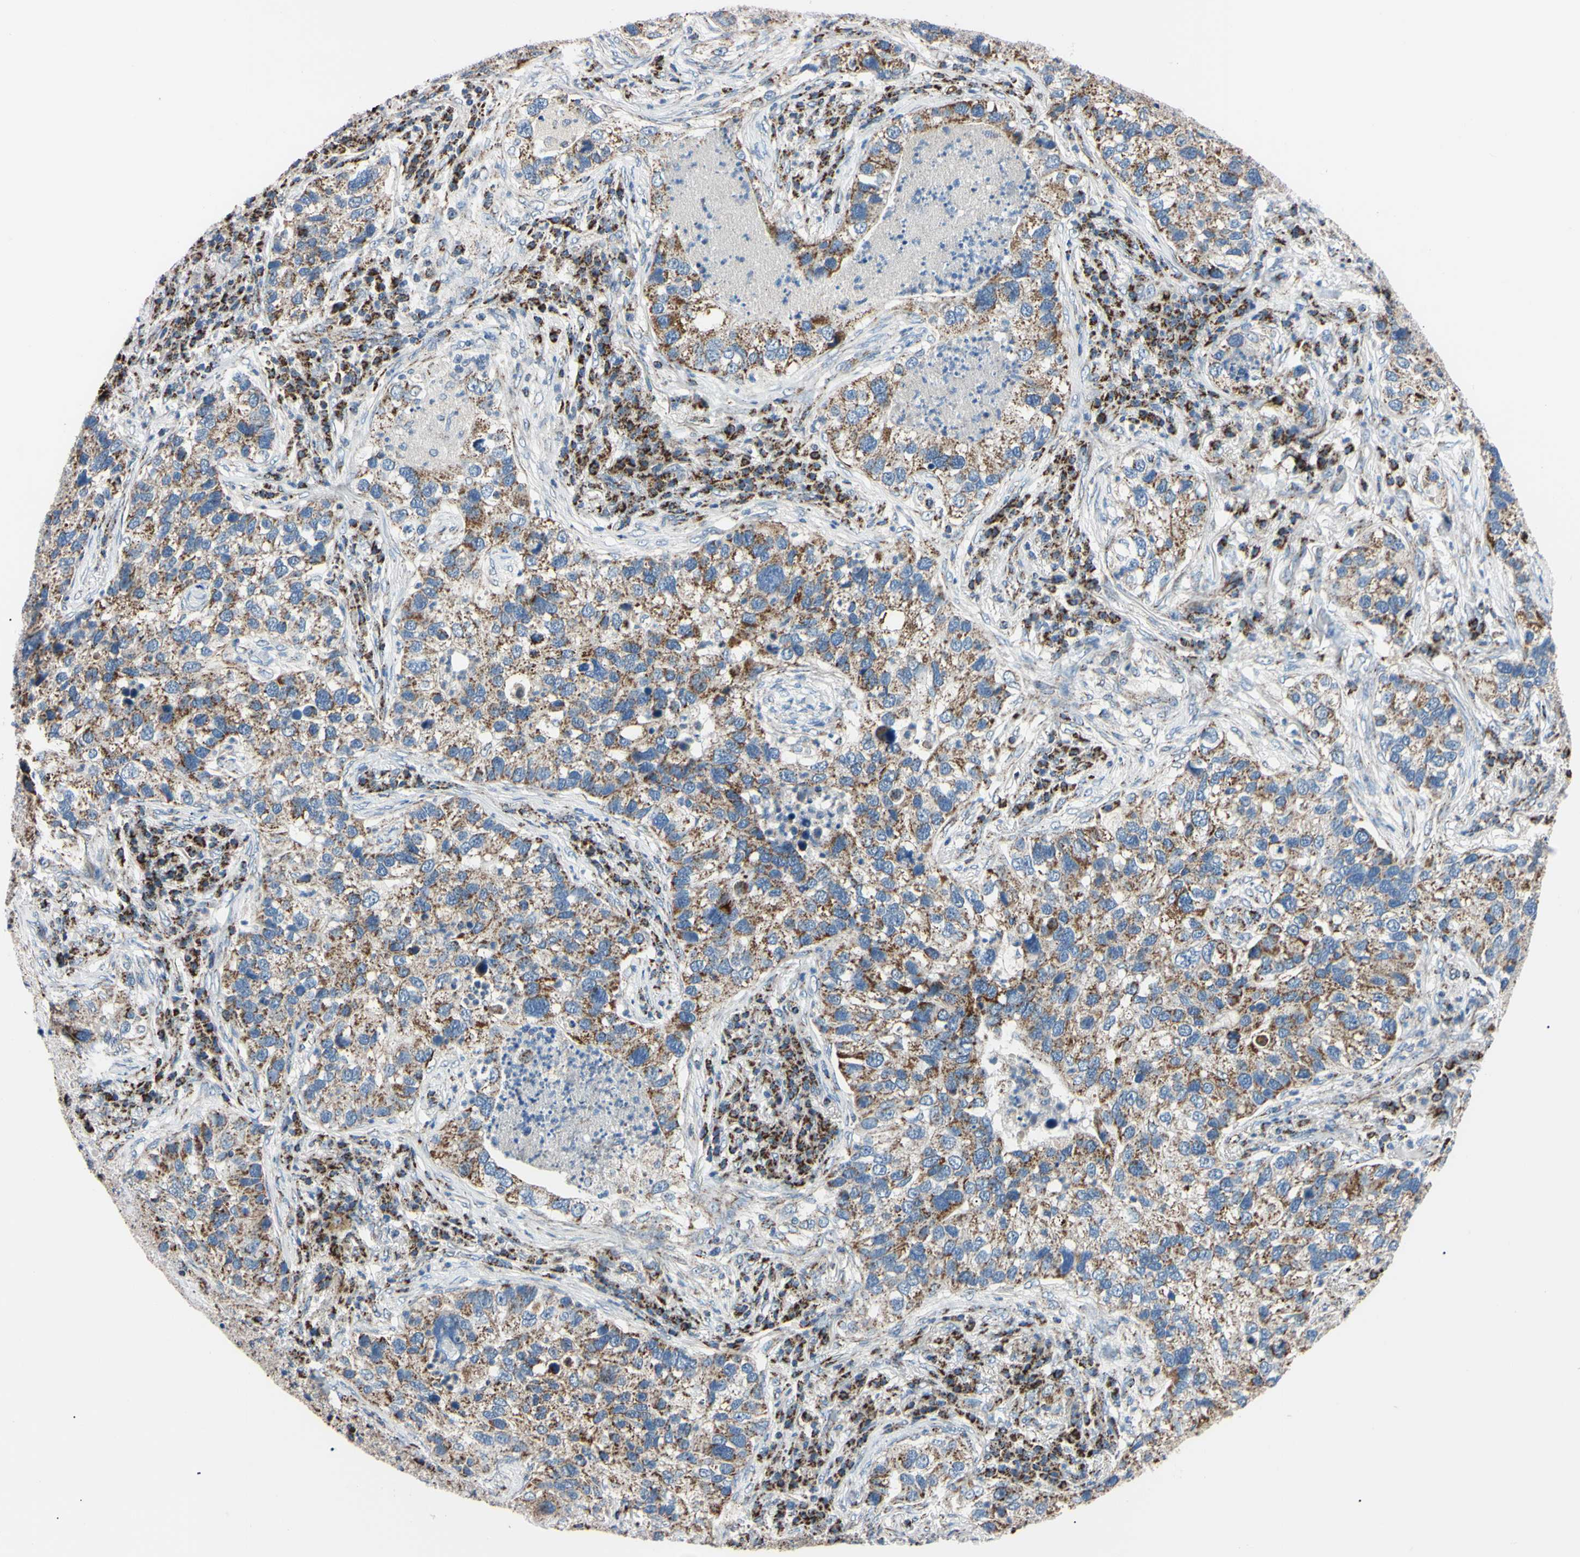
{"staining": {"intensity": "moderate", "quantity": ">75%", "location": "cytoplasmic/membranous"}, "tissue": "lung cancer", "cell_type": "Tumor cells", "image_type": "cancer", "snomed": [{"axis": "morphology", "description": "Normal tissue, NOS"}, {"axis": "morphology", "description": "Adenocarcinoma, NOS"}, {"axis": "topography", "description": "Bronchus"}, {"axis": "topography", "description": "Lung"}], "caption": "Immunohistochemistry staining of adenocarcinoma (lung), which demonstrates medium levels of moderate cytoplasmic/membranous staining in approximately >75% of tumor cells indicating moderate cytoplasmic/membranous protein staining. The staining was performed using DAB (3,3'-diaminobenzidine) (brown) for protein detection and nuclei were counterstained in hematoxylin (blue).", "gene": "CLPP", "patient": {"sex": "male", "age": 54}}